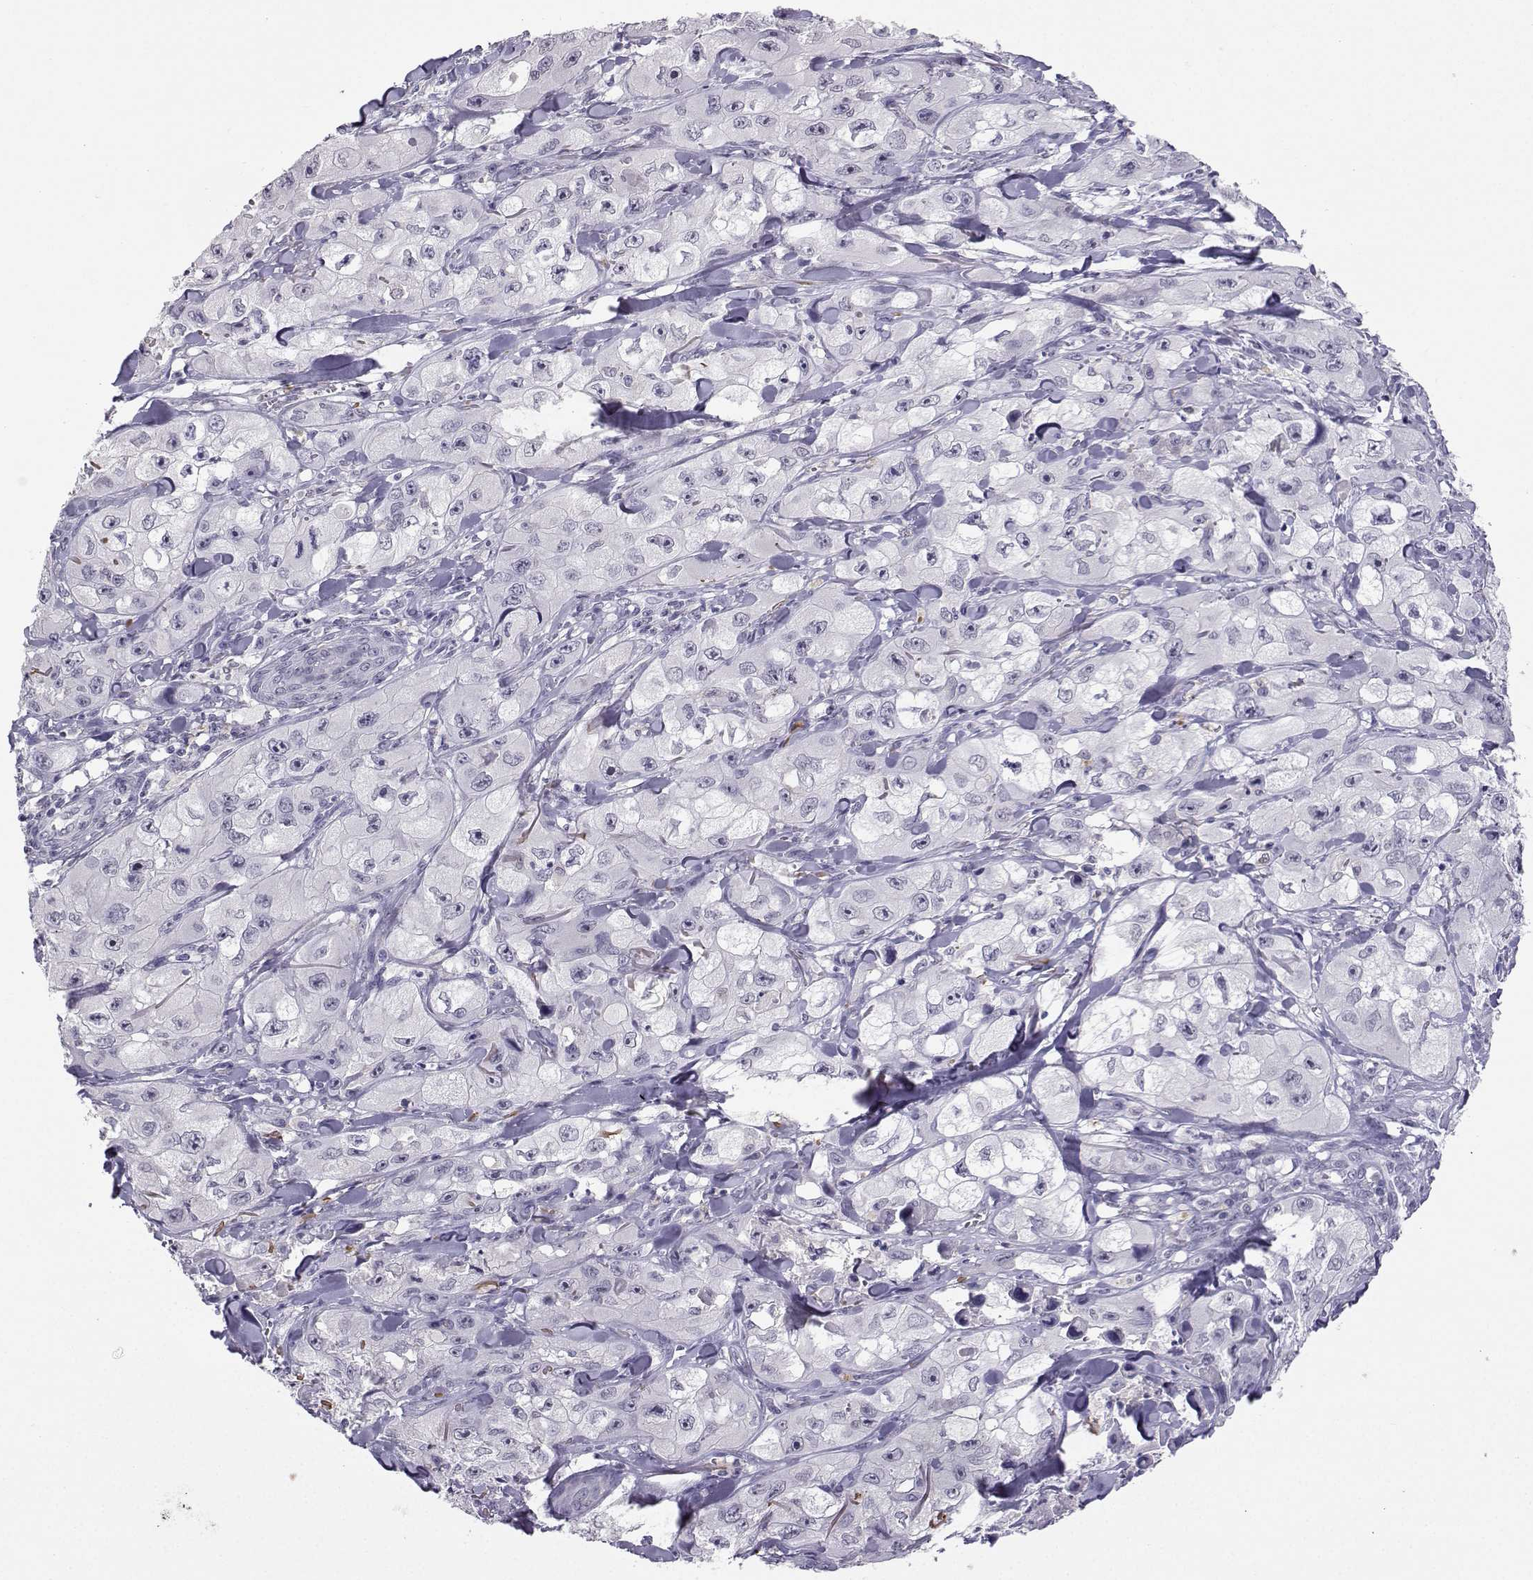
{"staining": {"intensity": "negative", "quantity": "none", "location": "none"}, "tissue": "skin cancer", "cell_type": "Tumor cells", "image_type": "cancer", "snomed": [{"axis": "morphology", "description": "Squamous cell carcinoma, NOS"}, {"axis": "topography", "description": "Skin"}, {"axis": "topography", "description": "Subcutis"}], "caption": "Immunohistochemistry micrograph of skin squamous cell carcinoma stained for a protein (brown), which exhibits no staining in tumor cells.", "gene": "TBR1", "patient": {"sex": "male", "age": 73}}